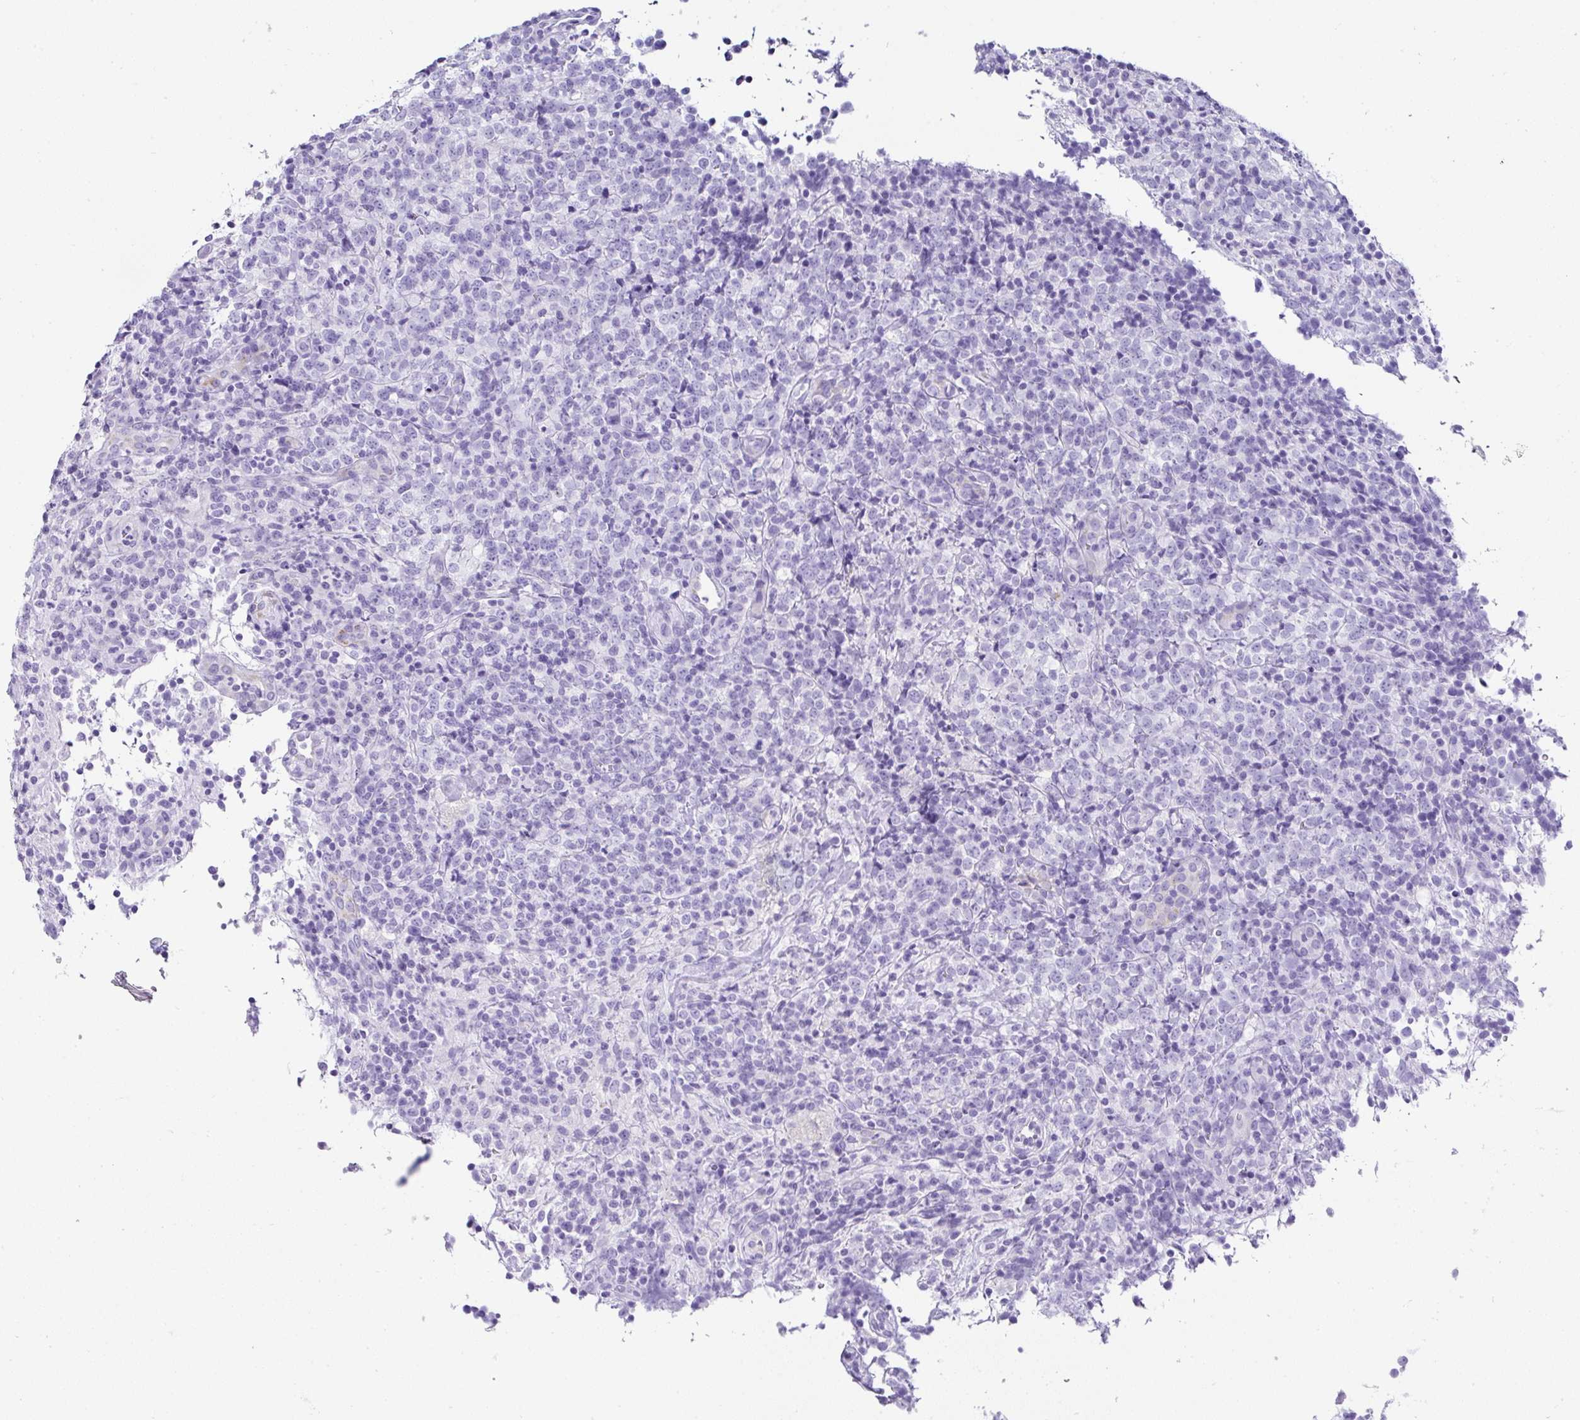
{"staining": {"intensity": "negative", "quantity": "none", "location": "none"}, "tissue": "lymphoma", "cell_type": "Tumor cells", "image_type": "cancer", "snomed": [{"axis": "morphology", "description": "Malignant lymphoma, non-Hodgkin's type, High grade"}, {"axis": "topography", "description": "Lymph node"}], "caption": "Tumor cells are negative for brown protein staining in high-grade malignant lymphoma, non-Hodgkin's type.", "gene": "SERPINB3", "patient": {"sex": "male", "age": 54}}